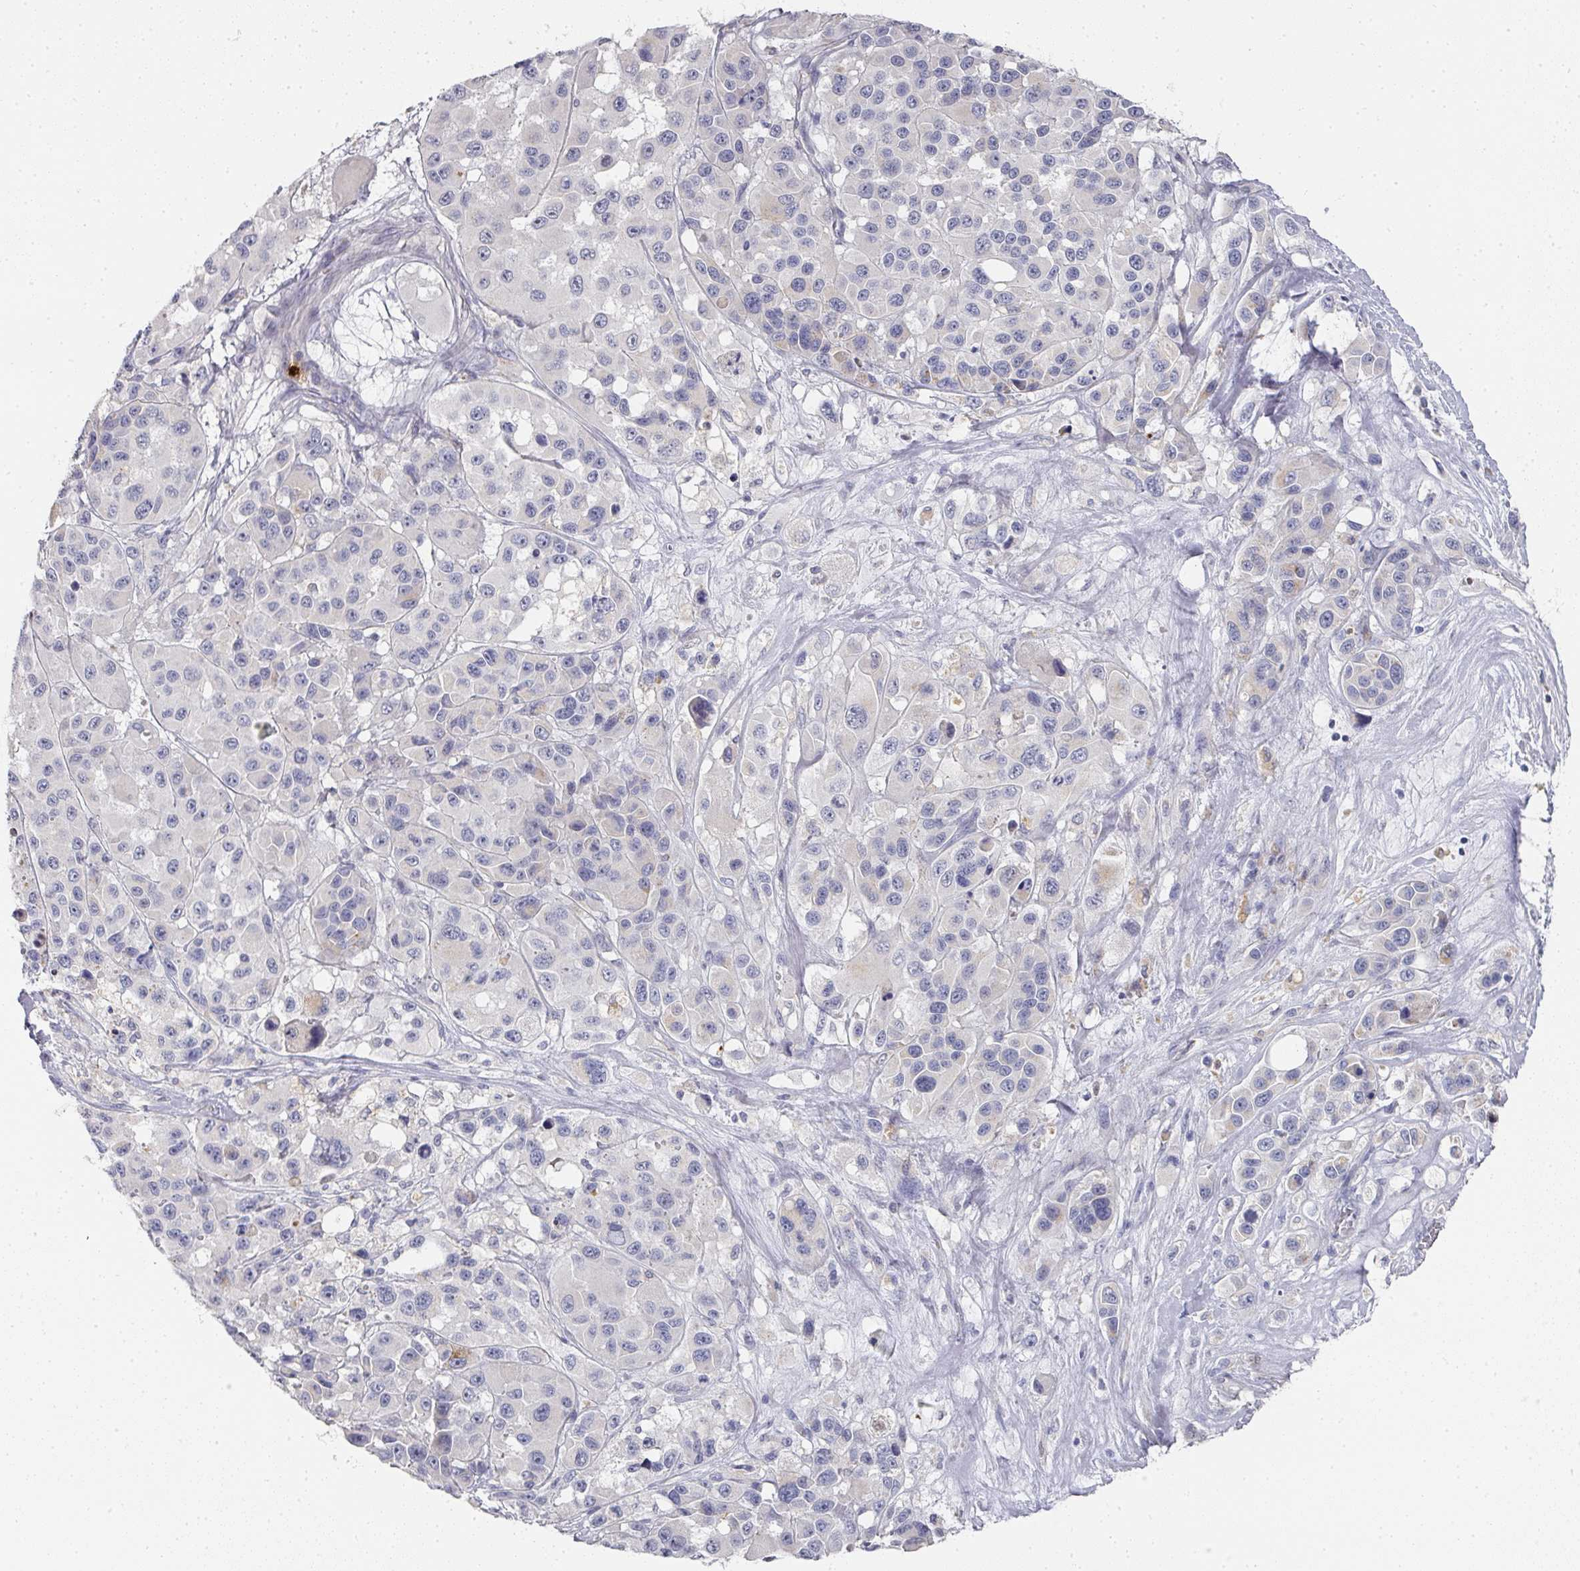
{"staining": {"intensity": "negative", "quantity": "none", "location": "none"}, "tissue": "melanoma", "cell_type": "Tumor cells", "image_type": "cancer", "snomed": [{"axis": "morphology", "description": "Malignant melanoma, Metastatic site"}, {"axis": "topography", "description": "Lymph node"}], "caption": "Immunohistochemical staining of human malignant melanoma (metastatic site) demonstrates no significant expression in tumor cells. Nuclei are stained in blue.", "gene": "CAMP", "patient": {"sex": "female", "age": 65}}